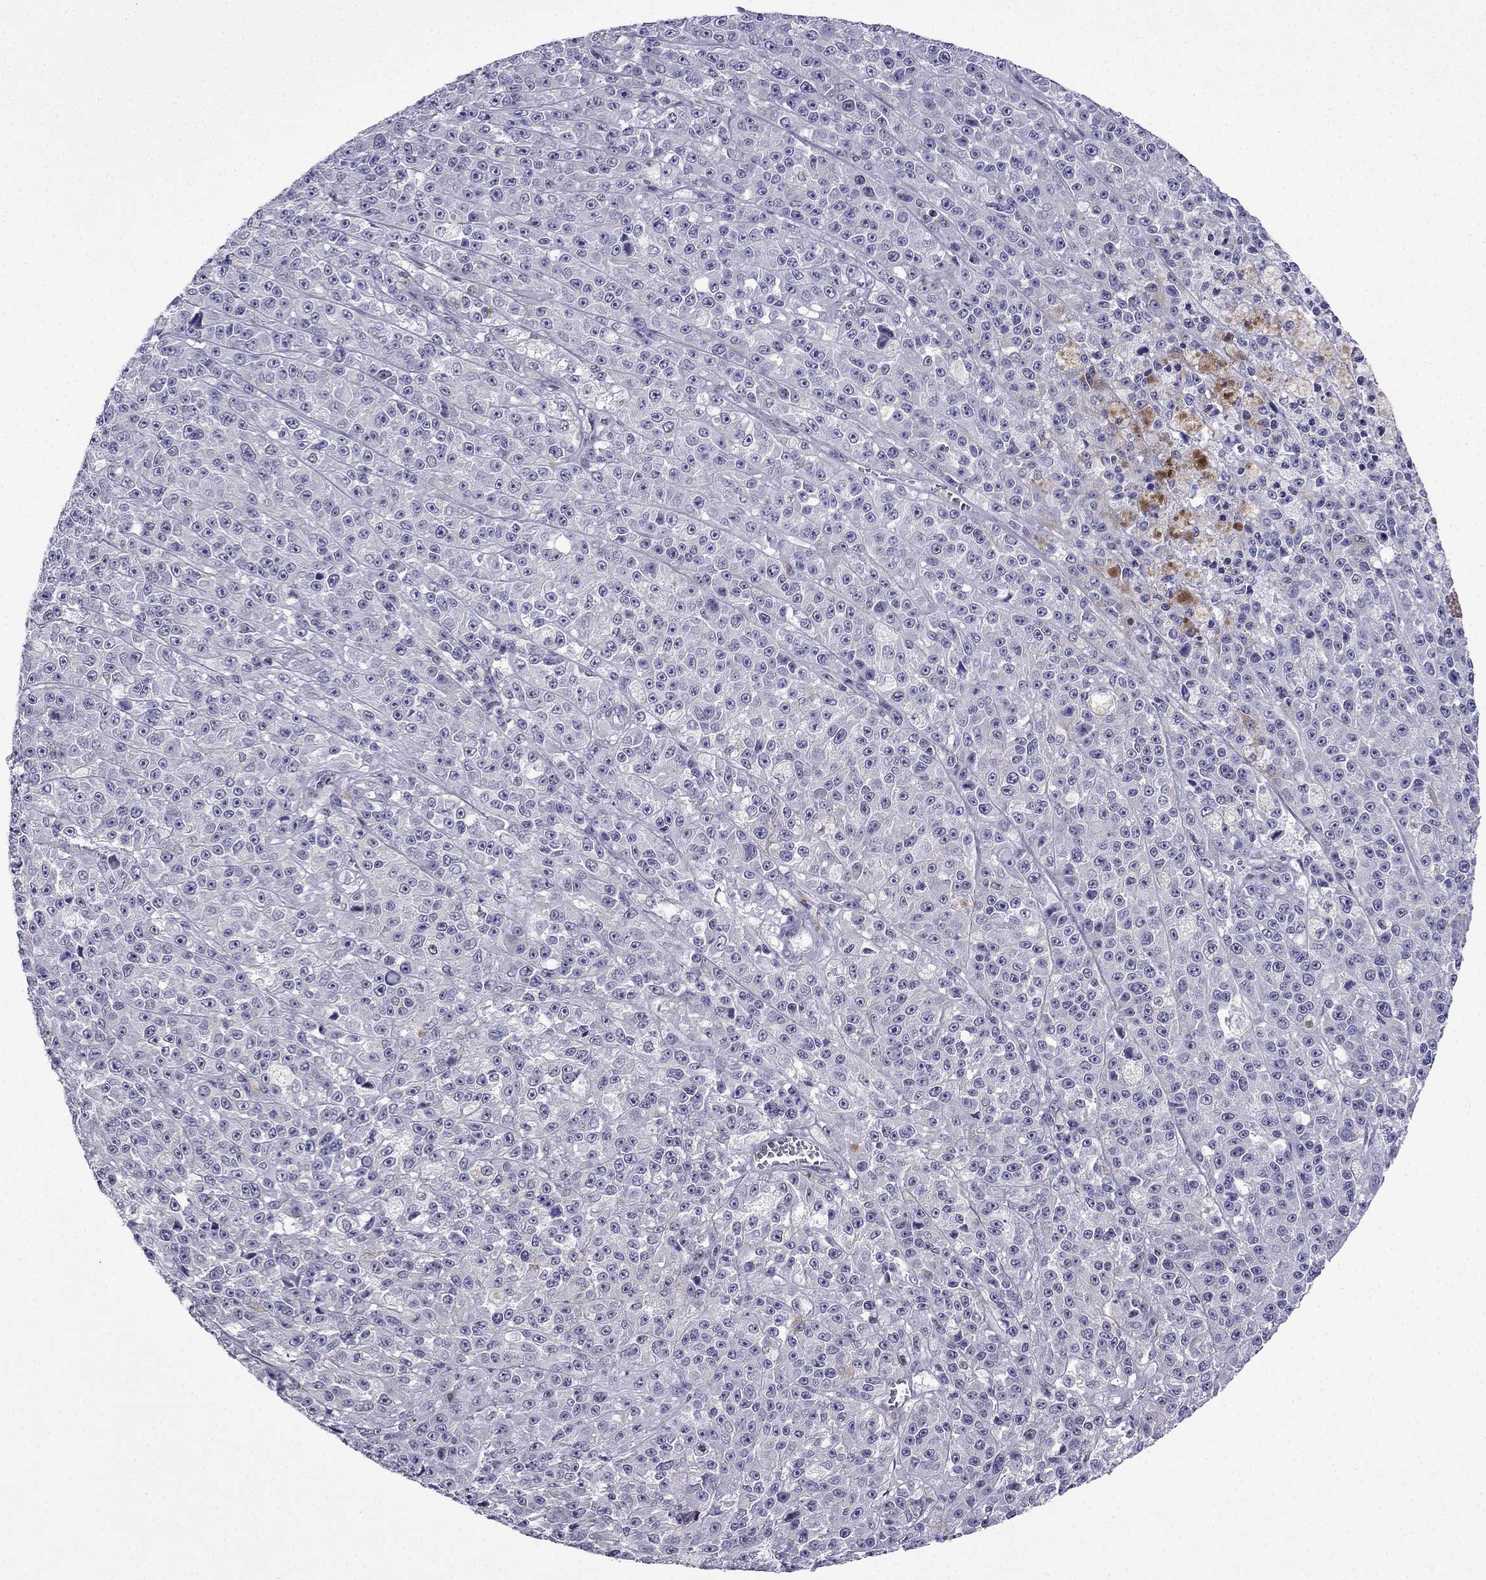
{"staining": {"intensity": "negative", "quantity": "none", "location": "none"}, "tissue": "melanoma", "cell_type": "Tumor cells", "image_type": "cancer", "snomed": [{"axis": "morphology", "description": "Malignant melanoma, NOS"}, {"axis": "topography", "description": "Skin"}], "caption": "Immunohistochemical staining of human melanoma displays no significant staining in tumor cells.", "gene": "POM121L12", "patient": {"sex": "female", "age": 58}}